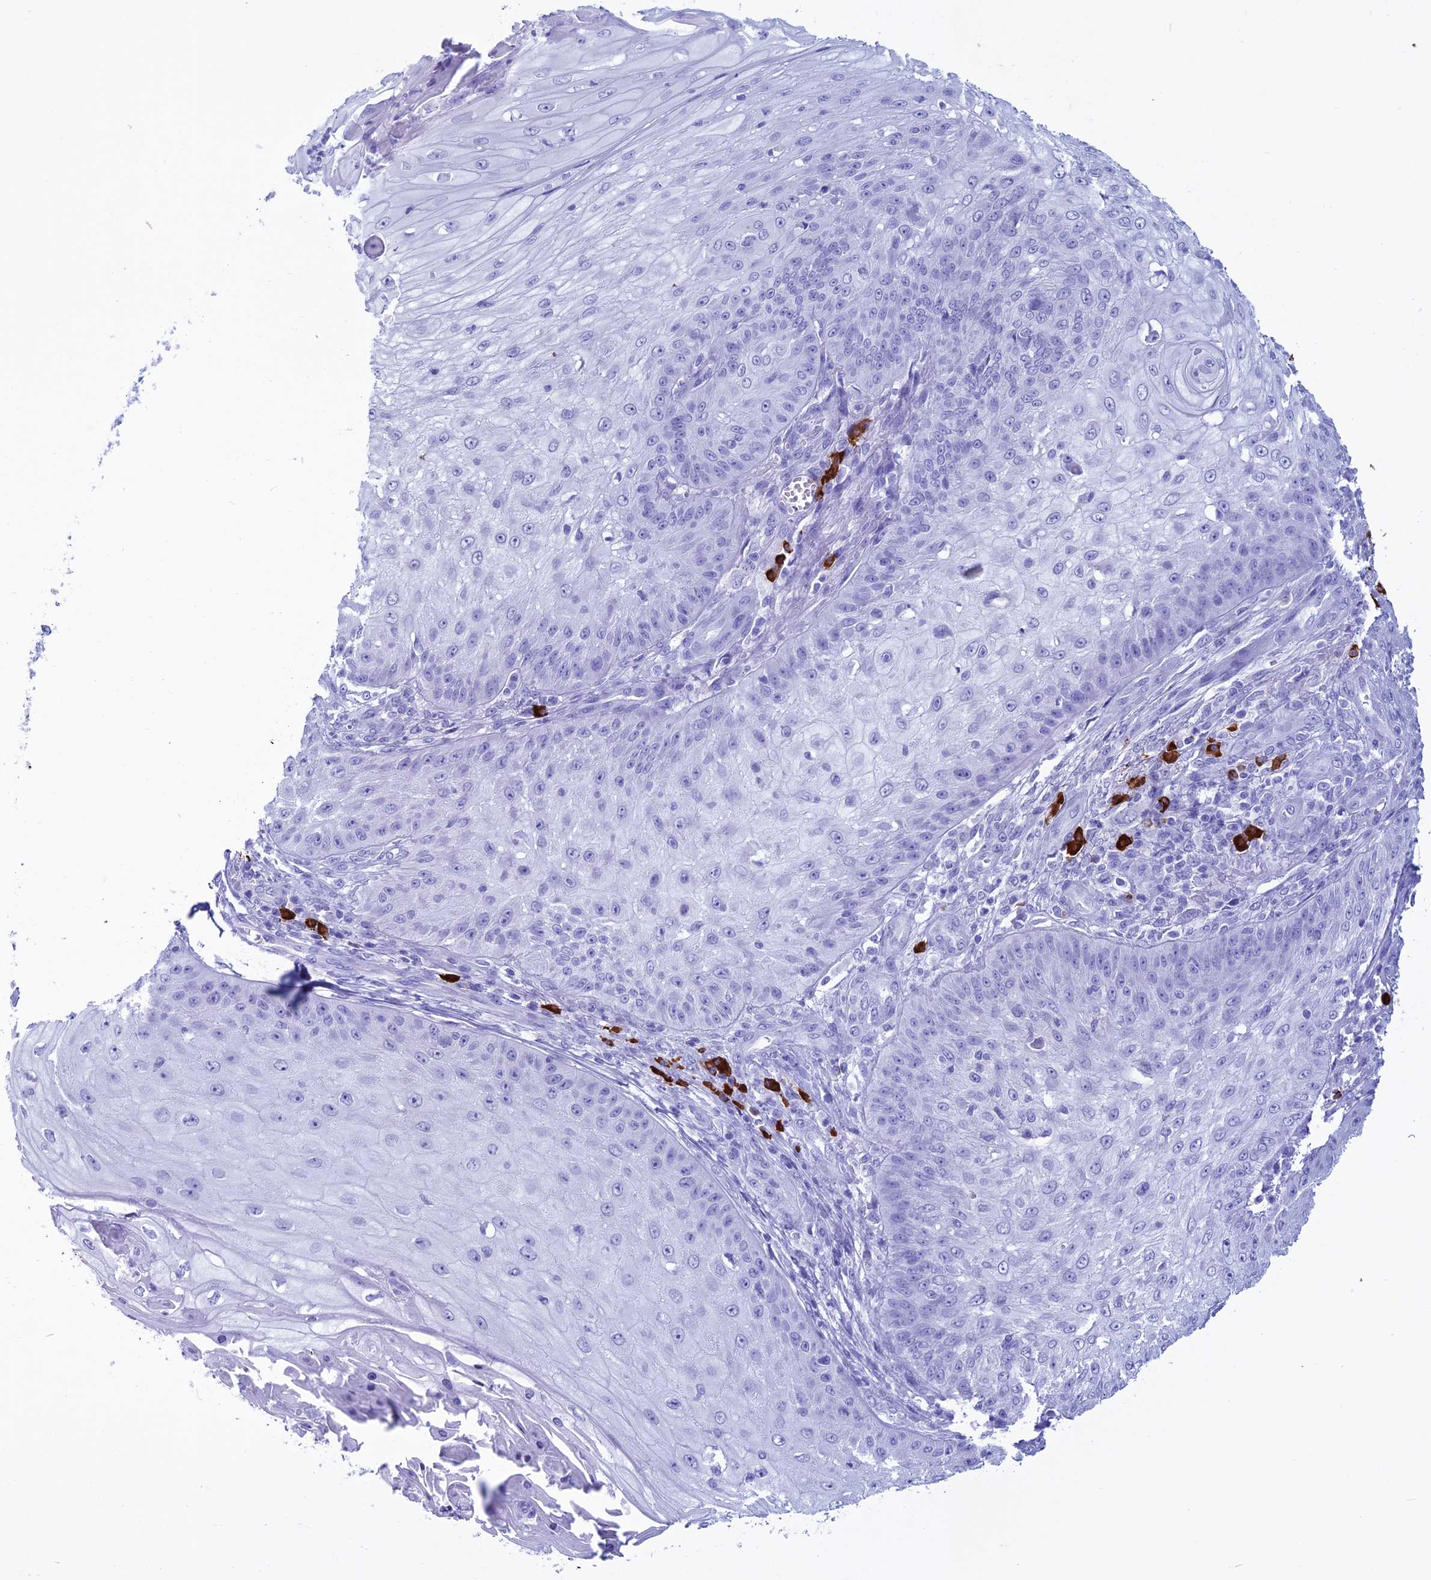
{"staining": {"intensity": "negative", "quantity": "none", "location": "none"}, "tissue": "skin cancer", "cell_type": "Tumor cells", "image_type": "cancer", "snomed": [{"axis": "morphology", "description": "Squamous cell carcinoma, NOS"}, {"axis": "topography", "description": "Skin"}], "caption": "Tumor cells are negative for brown protein staining in squamous cell carcinoma (skin). Brightfield microscopy of immunohistochemistry (IHC) stained with DAB (brown) and hematoxylin (blue), captured at high magnification.", "gene": "MZB1", "patient": {"sex": "male", "age": 70}}